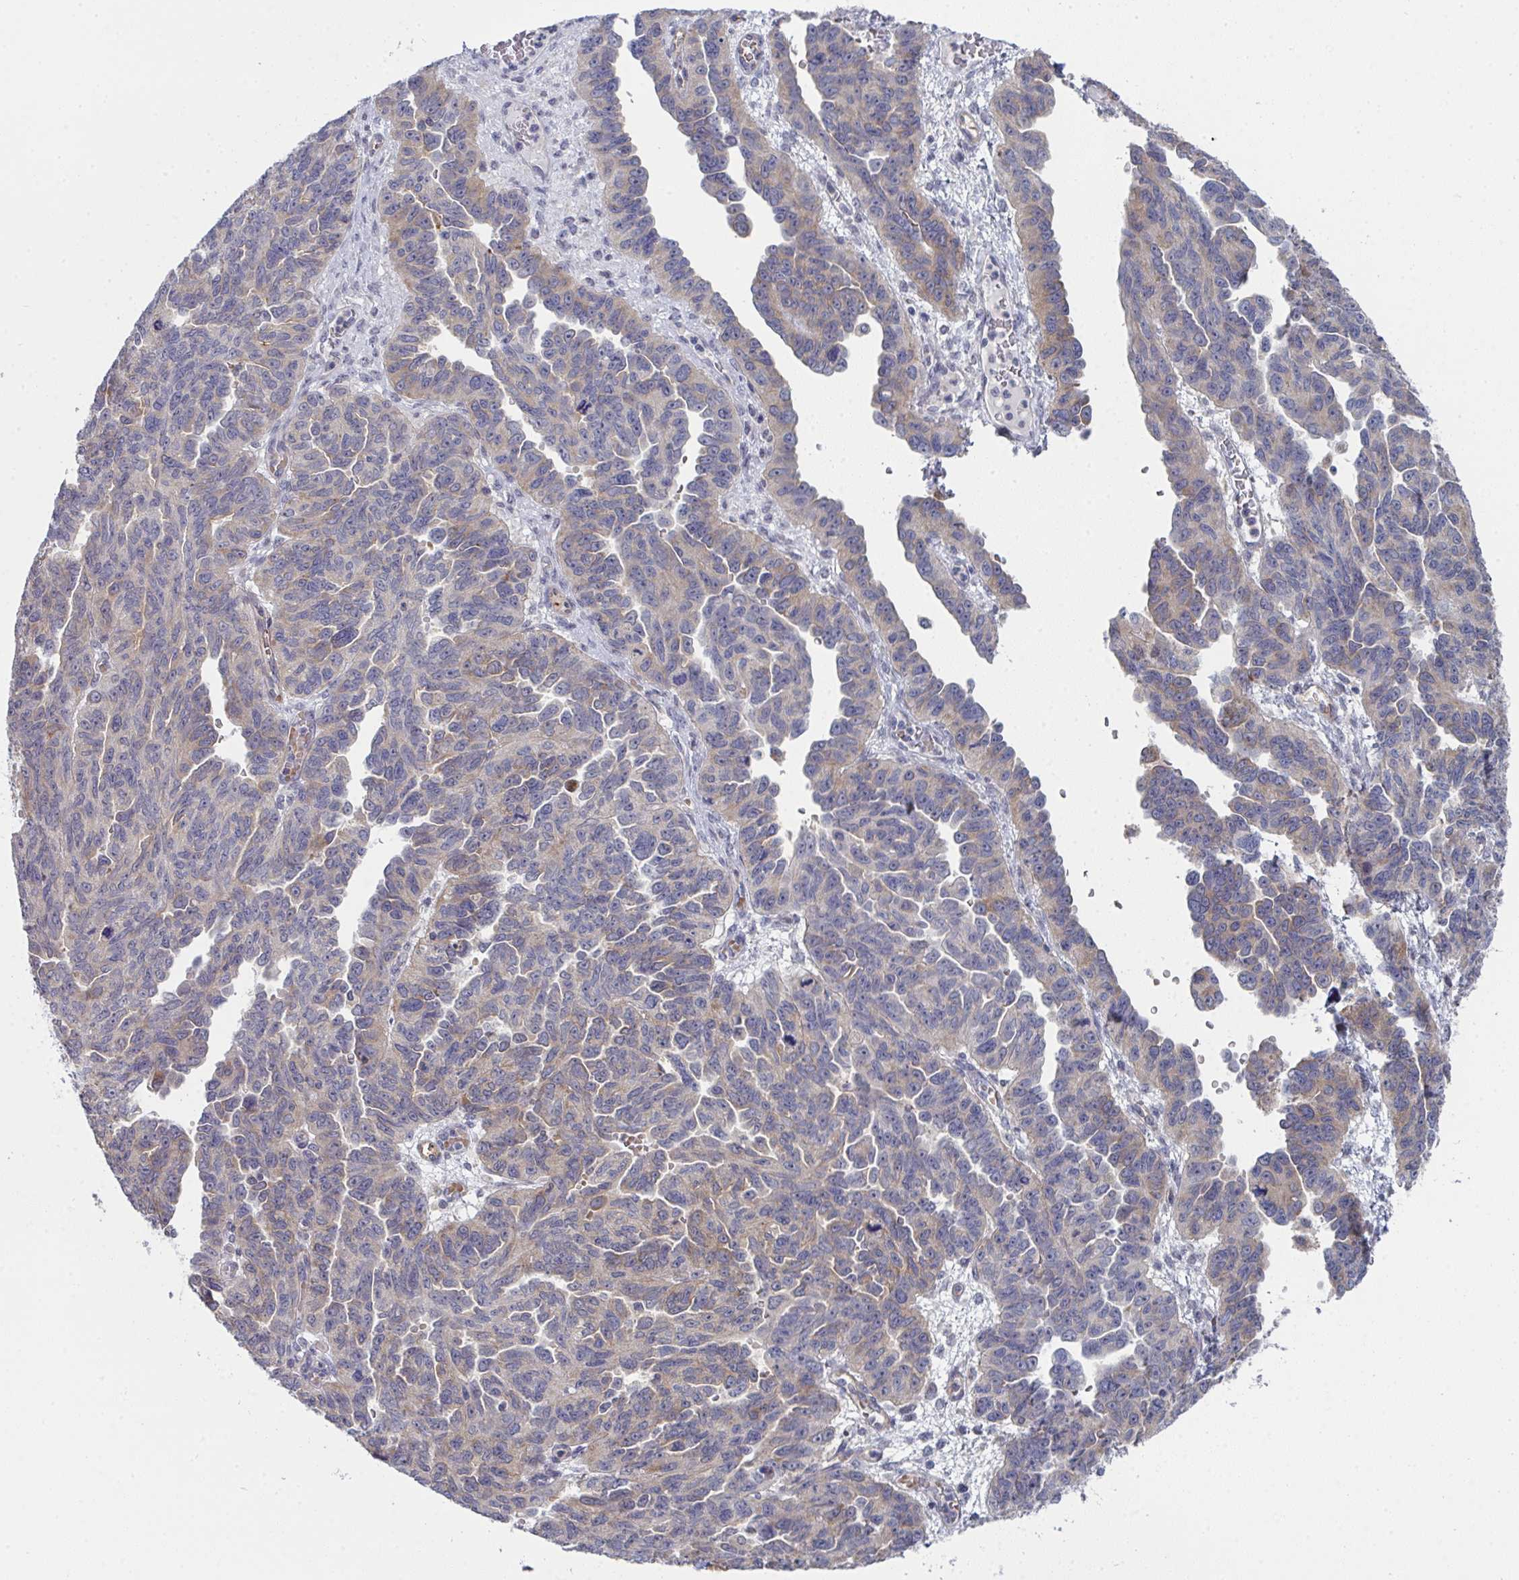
{"staining": {"intensity": "weak", "quantity": "25%-75%", "location": "cytoplasmic/membranous"}, "tissue": "ovarian cancer", "cell_type": "Tumor cells", "image_type": "cancer", "snomed": [{"axis": "morphology", "description": "Cystadenocarcinoma, serous, NOS"}, {"axis": "topography", "description": "Ovary"}], "caption": "Immunohistochemical staining of human ovarian serous cystadenocarcinoma shows weak cytoplasmic/membranous protein positivity in approximately 25%-75% of tumor cells.", "gene": "VWDE", "patient": {"sex": "female", "age": 64}}